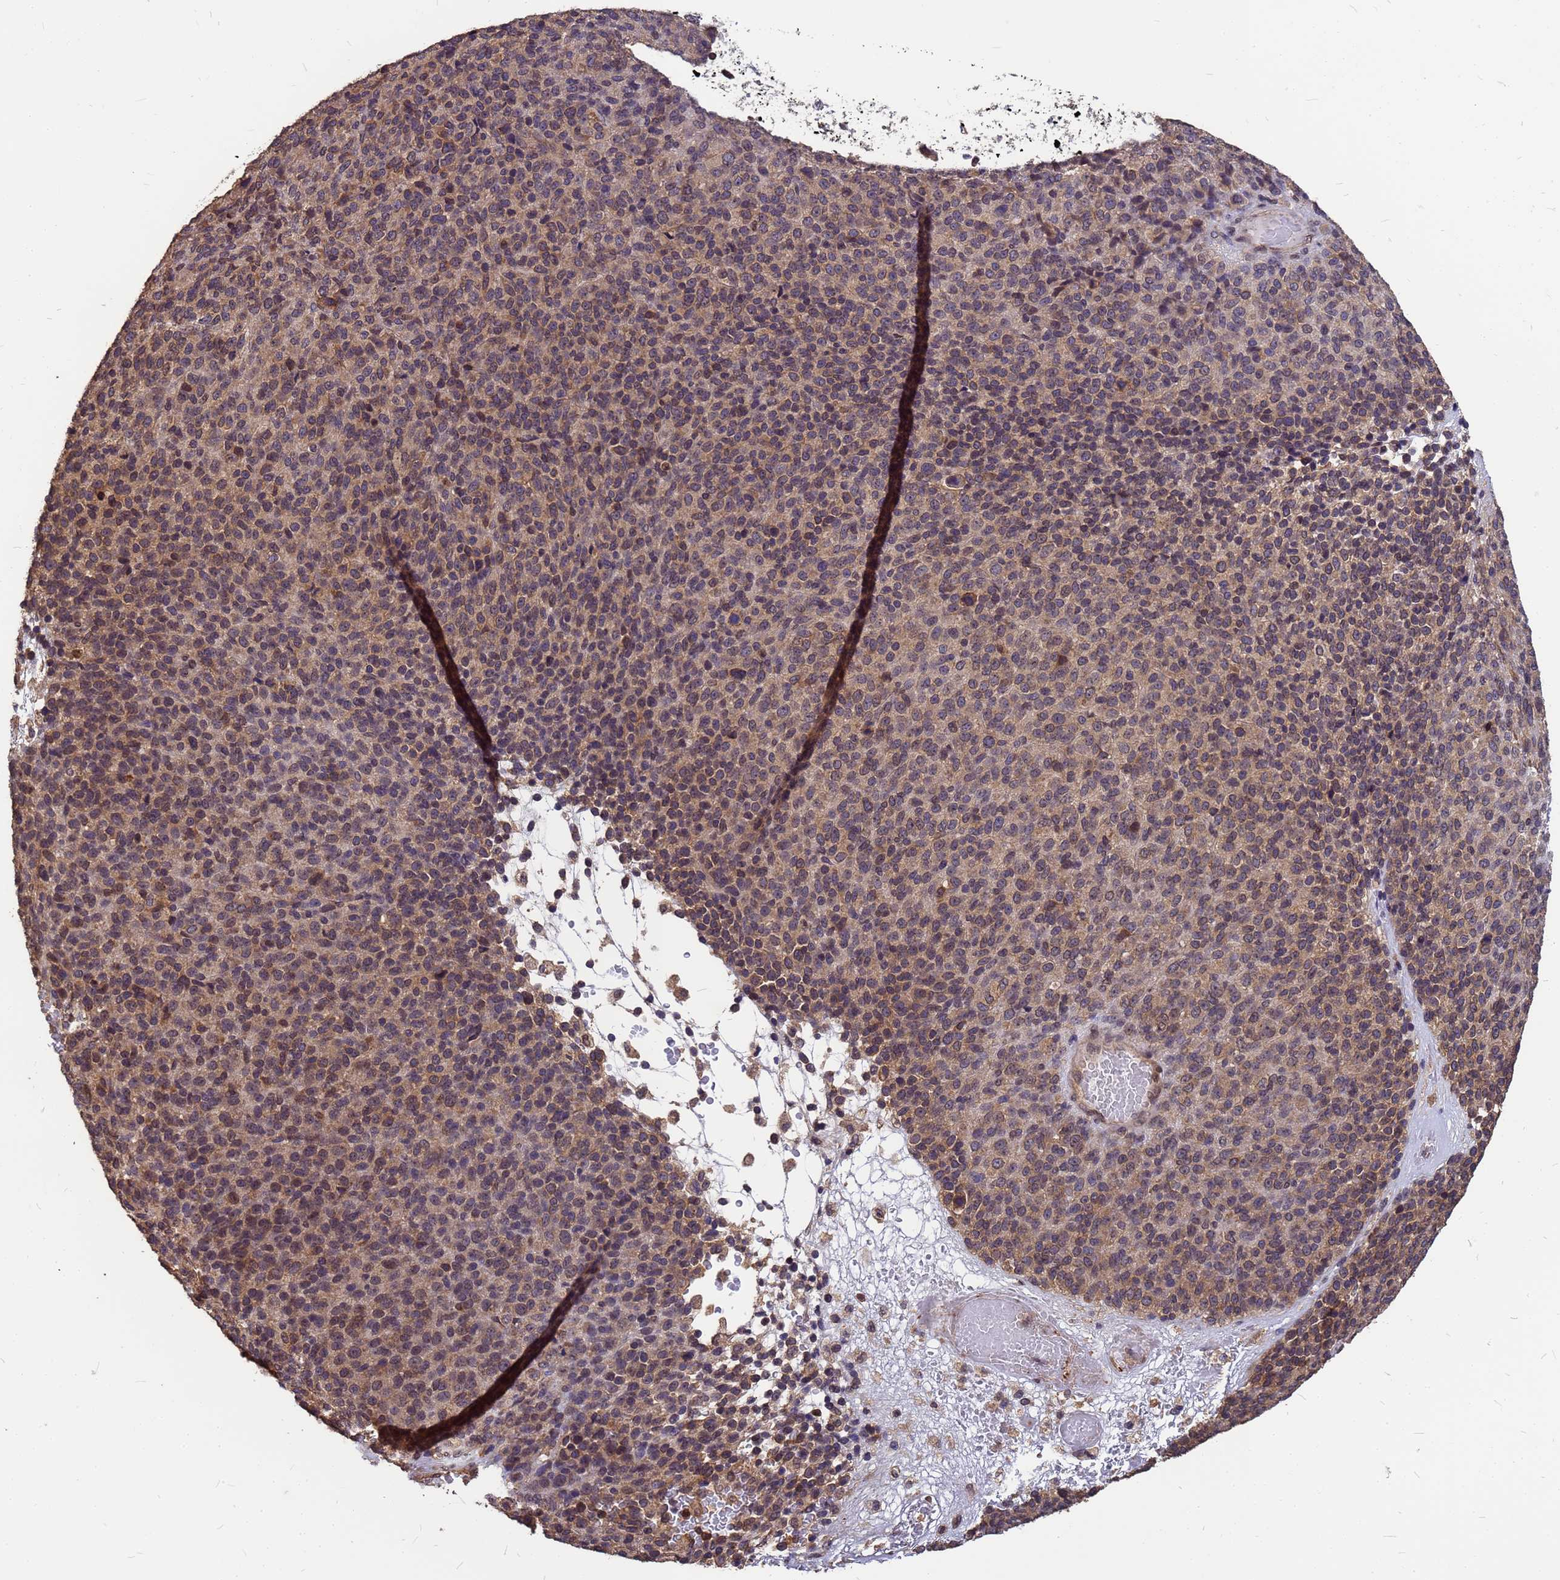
{"staining": {"intensity": "moderate", "quantity": ">75%", "location": "cytoplasmic/membranous,nuclear"}, "tissue": "melanoma", "cell_type": "Tumor cells", "image_type": "cancer", "snomed": [{"axis": "morphology", "description": "Malignant melanoma, Metastatic site"}, {"axis": "topography", "description": "Brain"}], "caption": "Immunohistochemistry of human melanoma shows medium levels of moderate cytoplasmic/membranous and nuclear expression in about >75% of tumor cells. (Stains: DAB (3,3'-diaminobenzidine) in brown, nuclei in blue, Microscopy: brightfield microscopy at high magnification).", "gene": "C1orf35", "patient": {"sex": "female", "age": 56}}